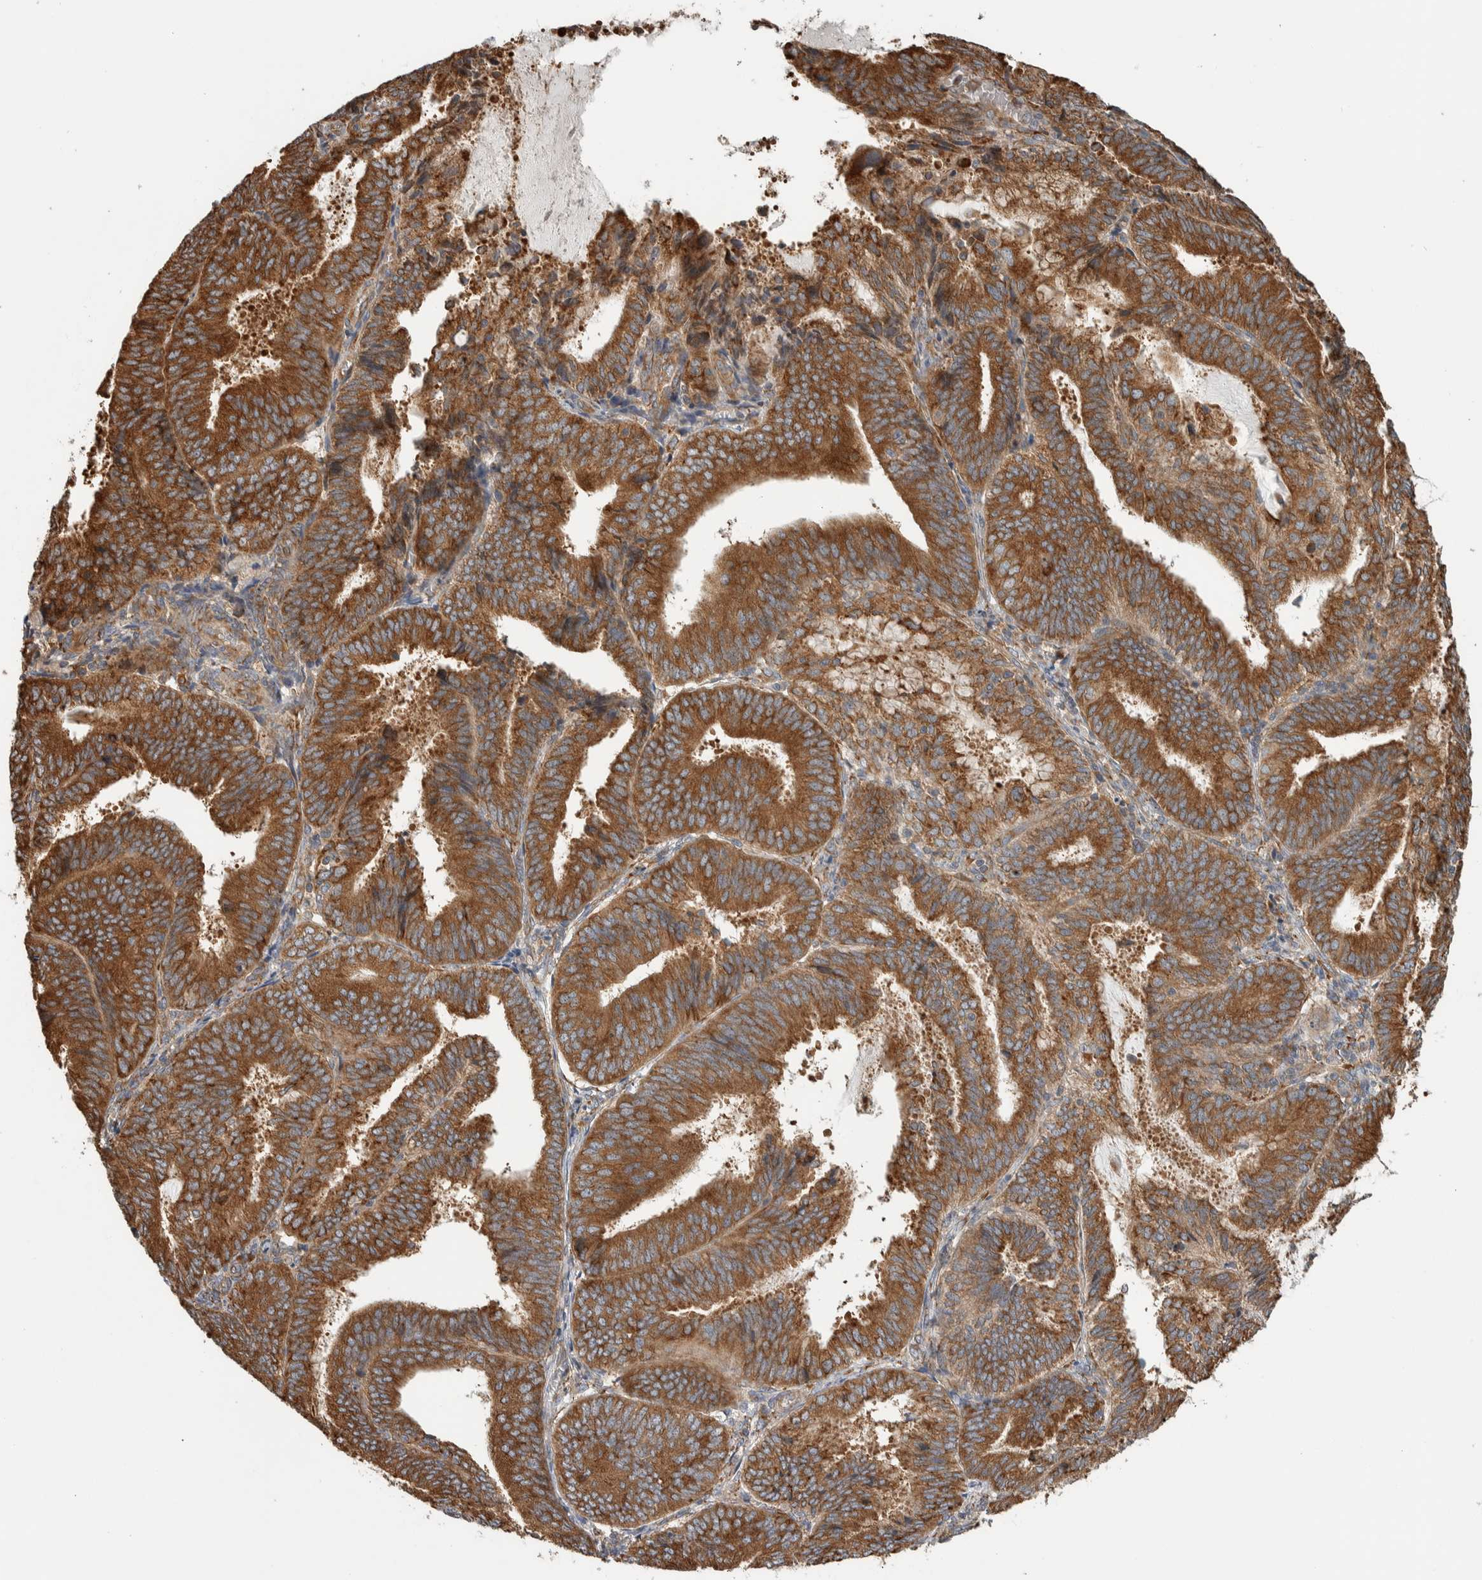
{"staining": {"intensity": "strong", "quantity": ">75%", "location": "cytoplasmic/membranous"}, "tissue": "endometrial cancer", "cell_type": "Tumor cells", "image_type": "cancer", "snomed": [{"axis": "morphology", "description": "Adenocarcinoma, NOS"}, {"axis": "topography", "description": "Endometrium"}], "caption": "IHC photomicrograph of human endometrial cancer (adenocarcinoma) stained for a protein (brown), which shows high levels of strong cytoplasmic/membranous staining in about >75% of tumor cells.", "gene": "EIF3H", "patient": {"sex": "female", "age": 81}}